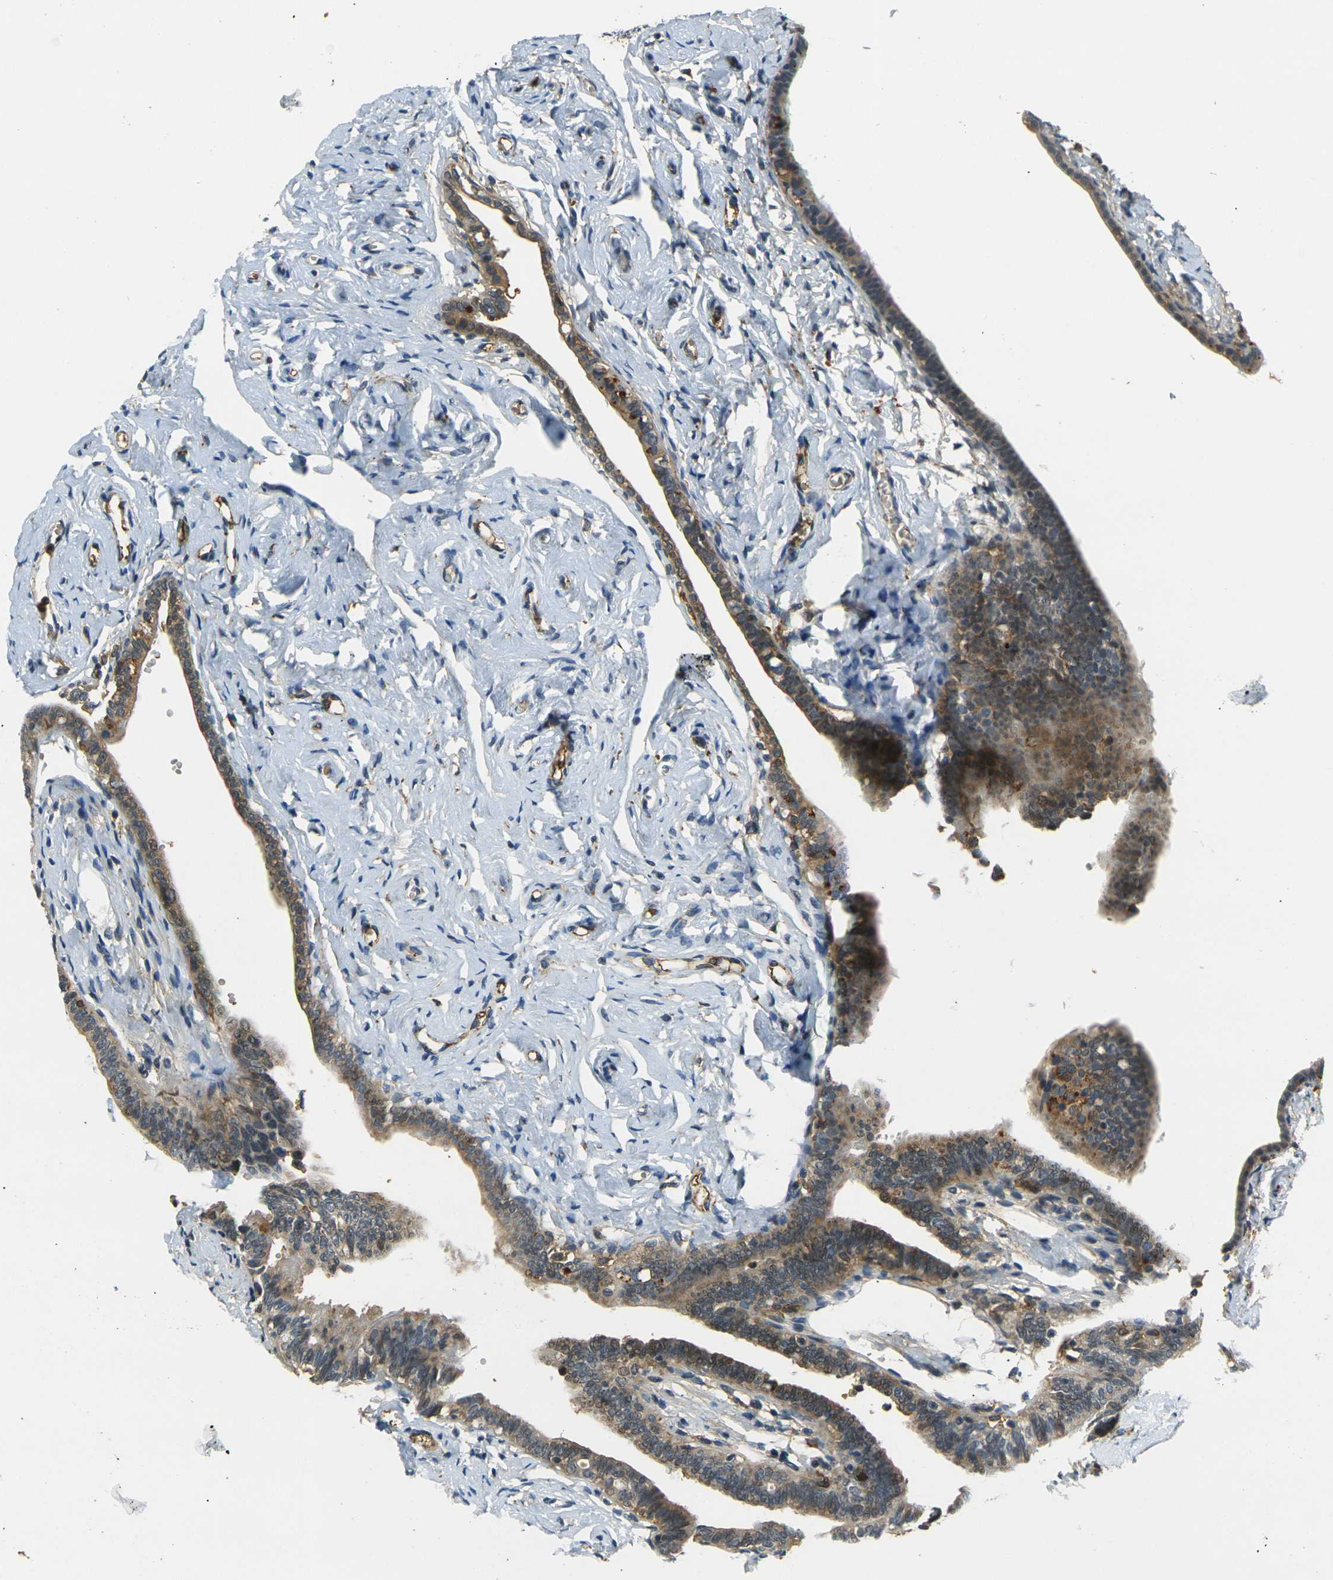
{"staining": {"intensity": "moderate", "quantity": ">75%", "location": "cytoplasmic/membranous,nuclear"}, "tissue": "fallopian tube", "cell_type": "Glandular cells", "image_type": "normal", "snomed": [{"axis": "morphology", "description": "Normal tissue, NOS"}, {"axis": "topography", "description": "Fallopian tube"}], "caption": "Glandular cells display medium levels of moderate cytoplasmic/membranous,nuclear expression in approximately >75% of cells in unremarkable fallopian tube.", "gene": "PIGL", "patient": {"sex": "female", "age": 71}}